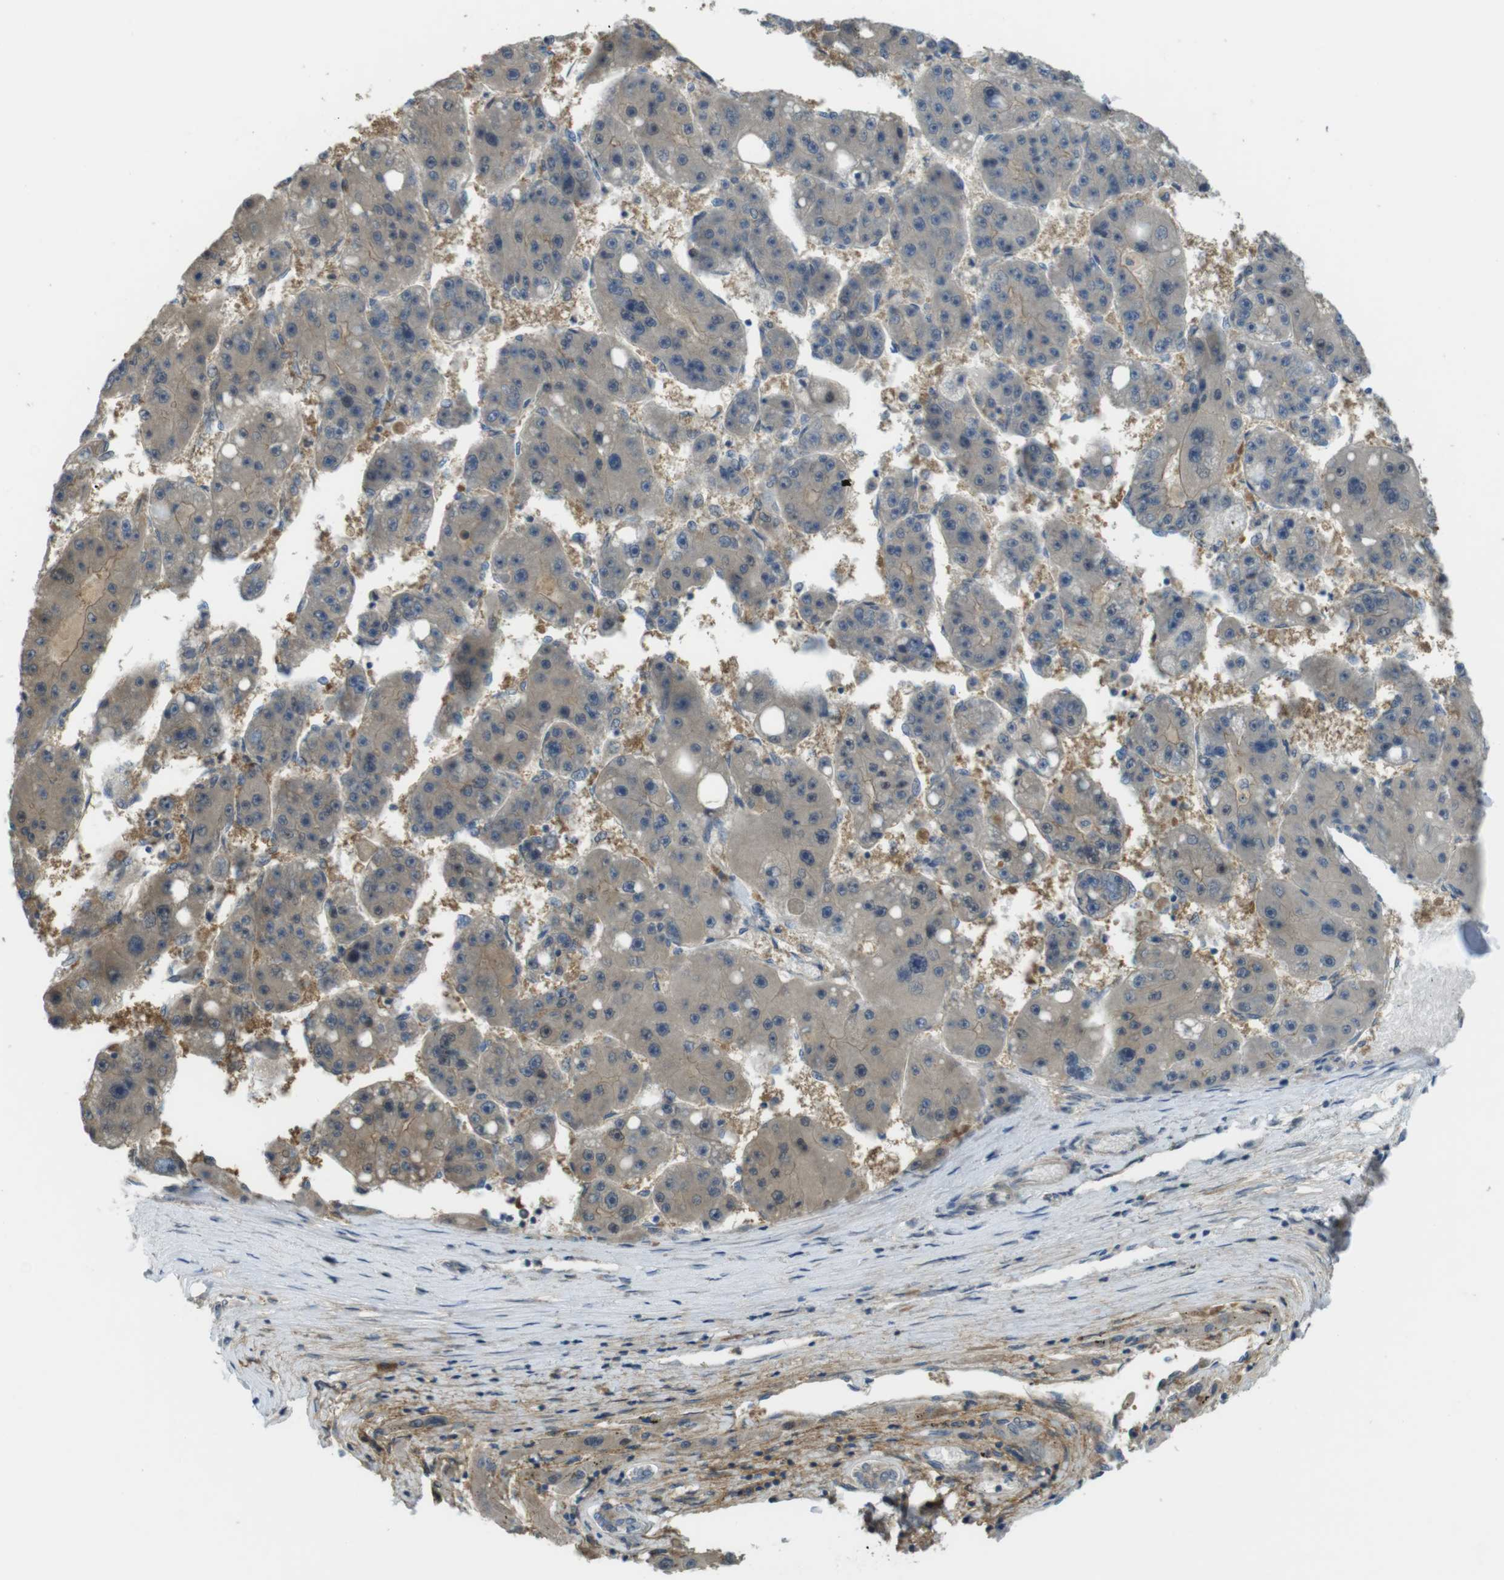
{"staining": {"intensity": "weak", "quantity": "<25%", "location": "cytoplasmic/membranous"}, "tissue": "liver cancer", "cell_type": "Tumor cells", "image_type": "cancer", "snomed": [{"axis": "morphology", "description": "Carcinoma, Hepatocellular, NOS"}, {"axis": "topography", "description": "Liver"}], "caption": "Liver cancer stained for a protein using IHC shows no staining tumor cells.", "gene": "ABHD15", "patient": {"sex": "female", "age": 61}}